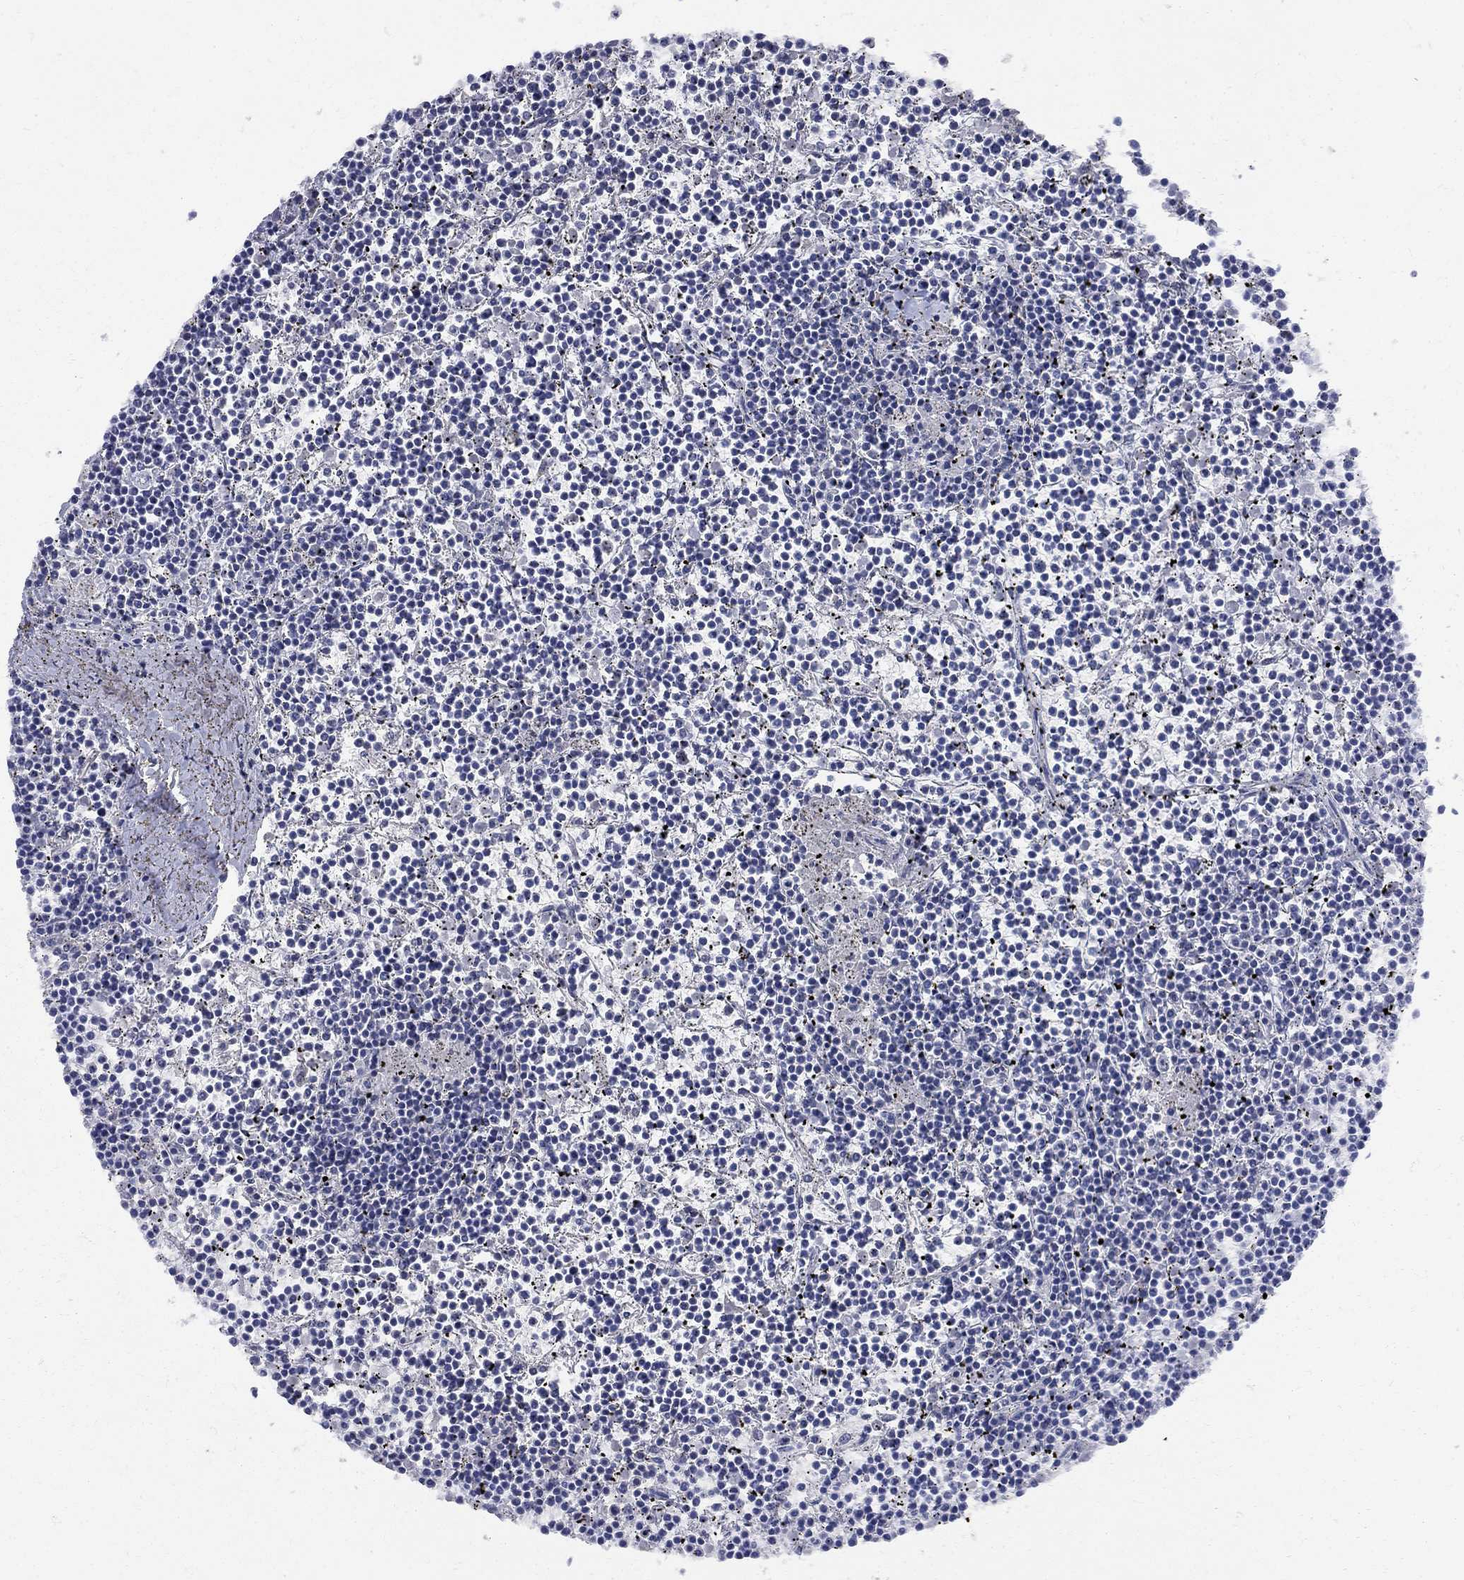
{"staining": {"intensity": "negative", "quantity": "none", "location": "none"}, "tissue": "lymphoma", "cell_type": "Tumor cells", "image_type": "cancer", "snomed": [{"axis": "morphology", "description": "Malignant lymphoma, non-Hodgkin's type, Low grade"}, {"axis": "topography", "description": "Spleen"}], "caption": "High power microscopy image of an IHC histopathology image of lymphoma, revealing no significant staining in tumor cells.", "gene": "SEPTIN8", "patient": {"sex": "female", "age": 19}}